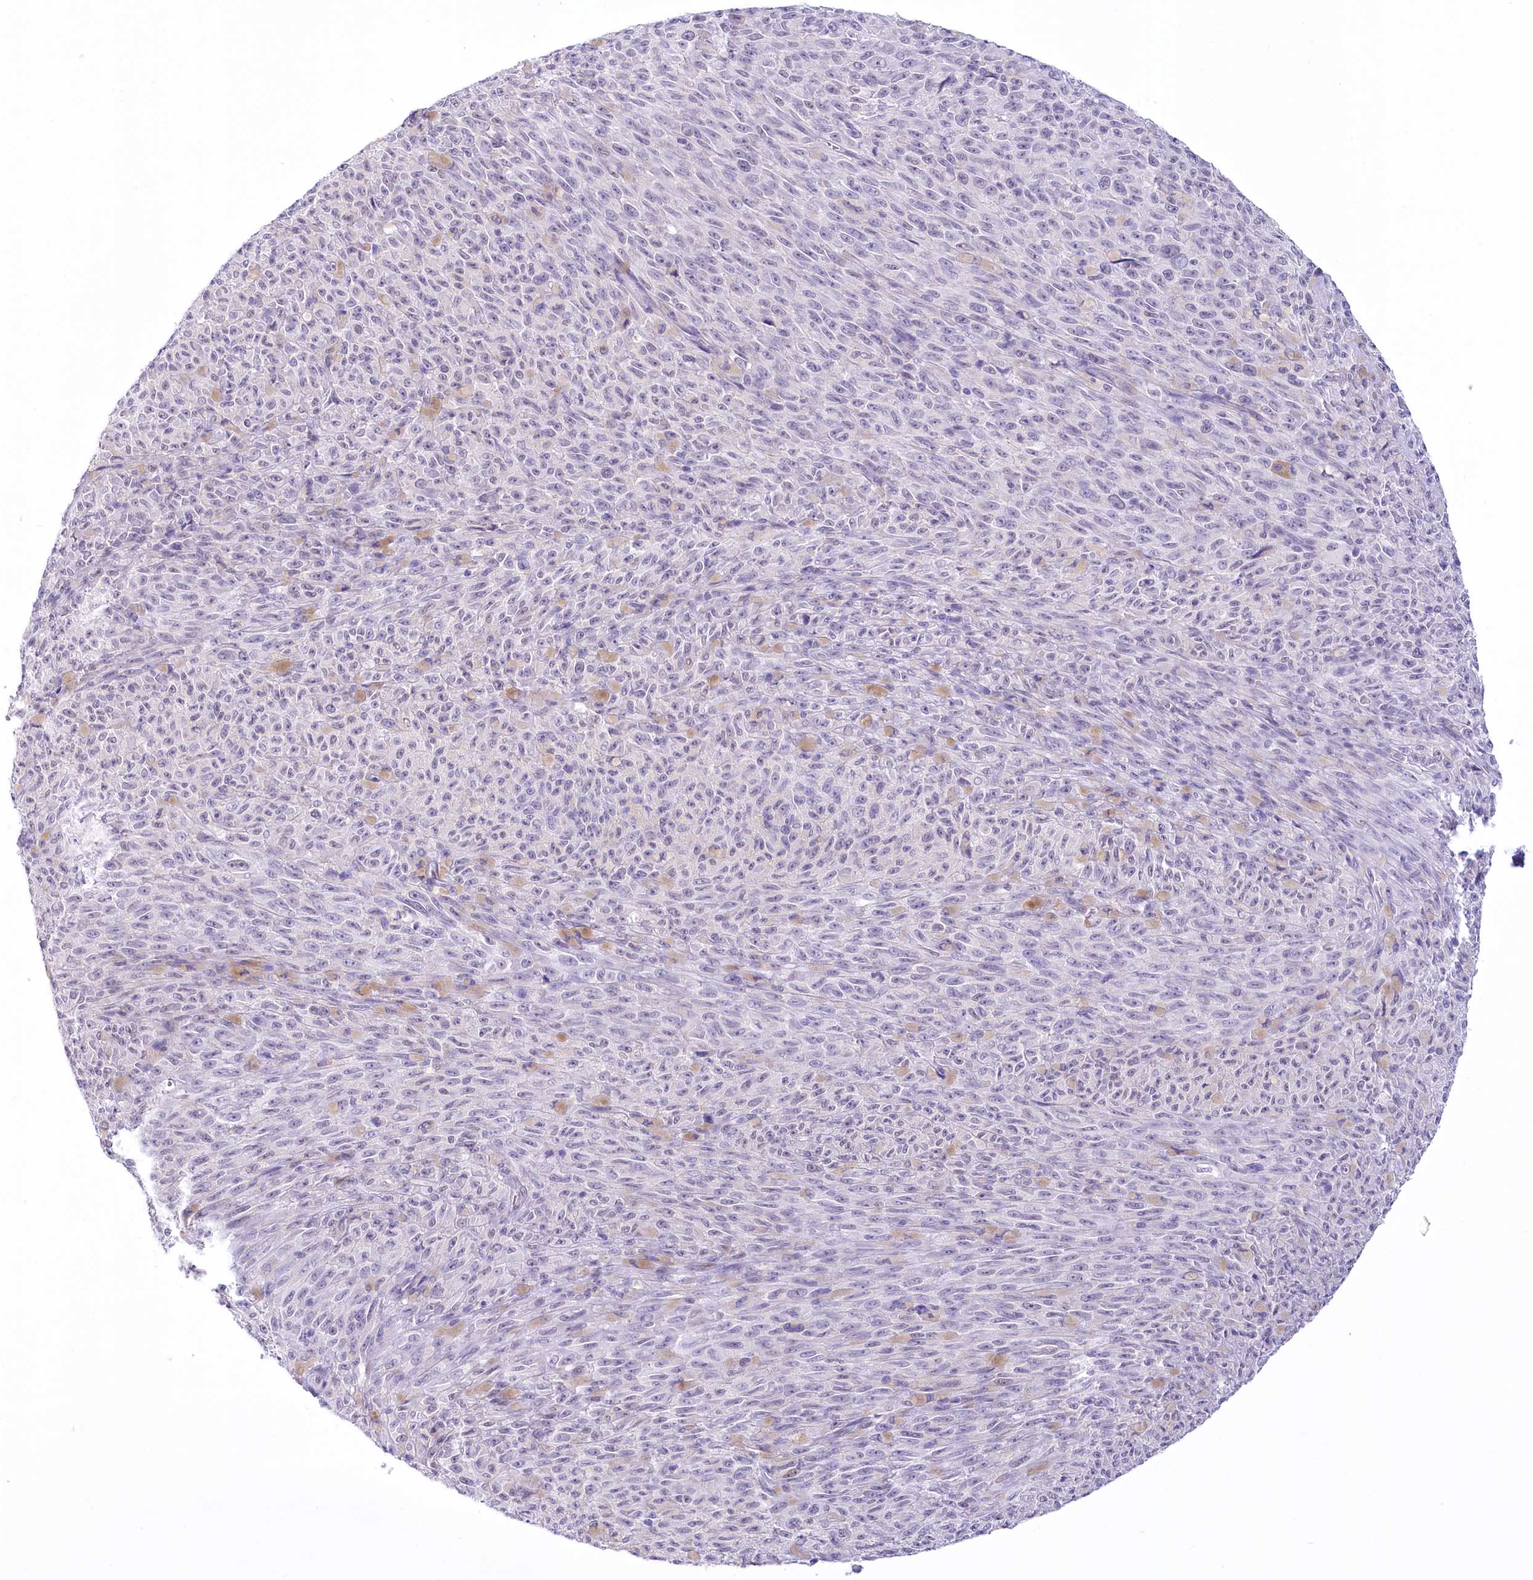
{"staining": {"intensity": "negative", "quantity": "none", "location": "none"}, "tissue": "melanoma", "cell_type": "Tumor cells", "image_type": "cancer", "snomed": [{"axis": "morphology", "description": "Malignant melanoma, NOS"}, {"axis": "topography", "description": "Skin"}], "caption": "IHC image of neoplastic tissue: human malignant melanoma stained with DAB (3,3'-diaminobenzidine) shows no significant protein expression in tumor cells.", "gene": "HNRNPA0", "patient": {"sex": "female", "age": 82}}